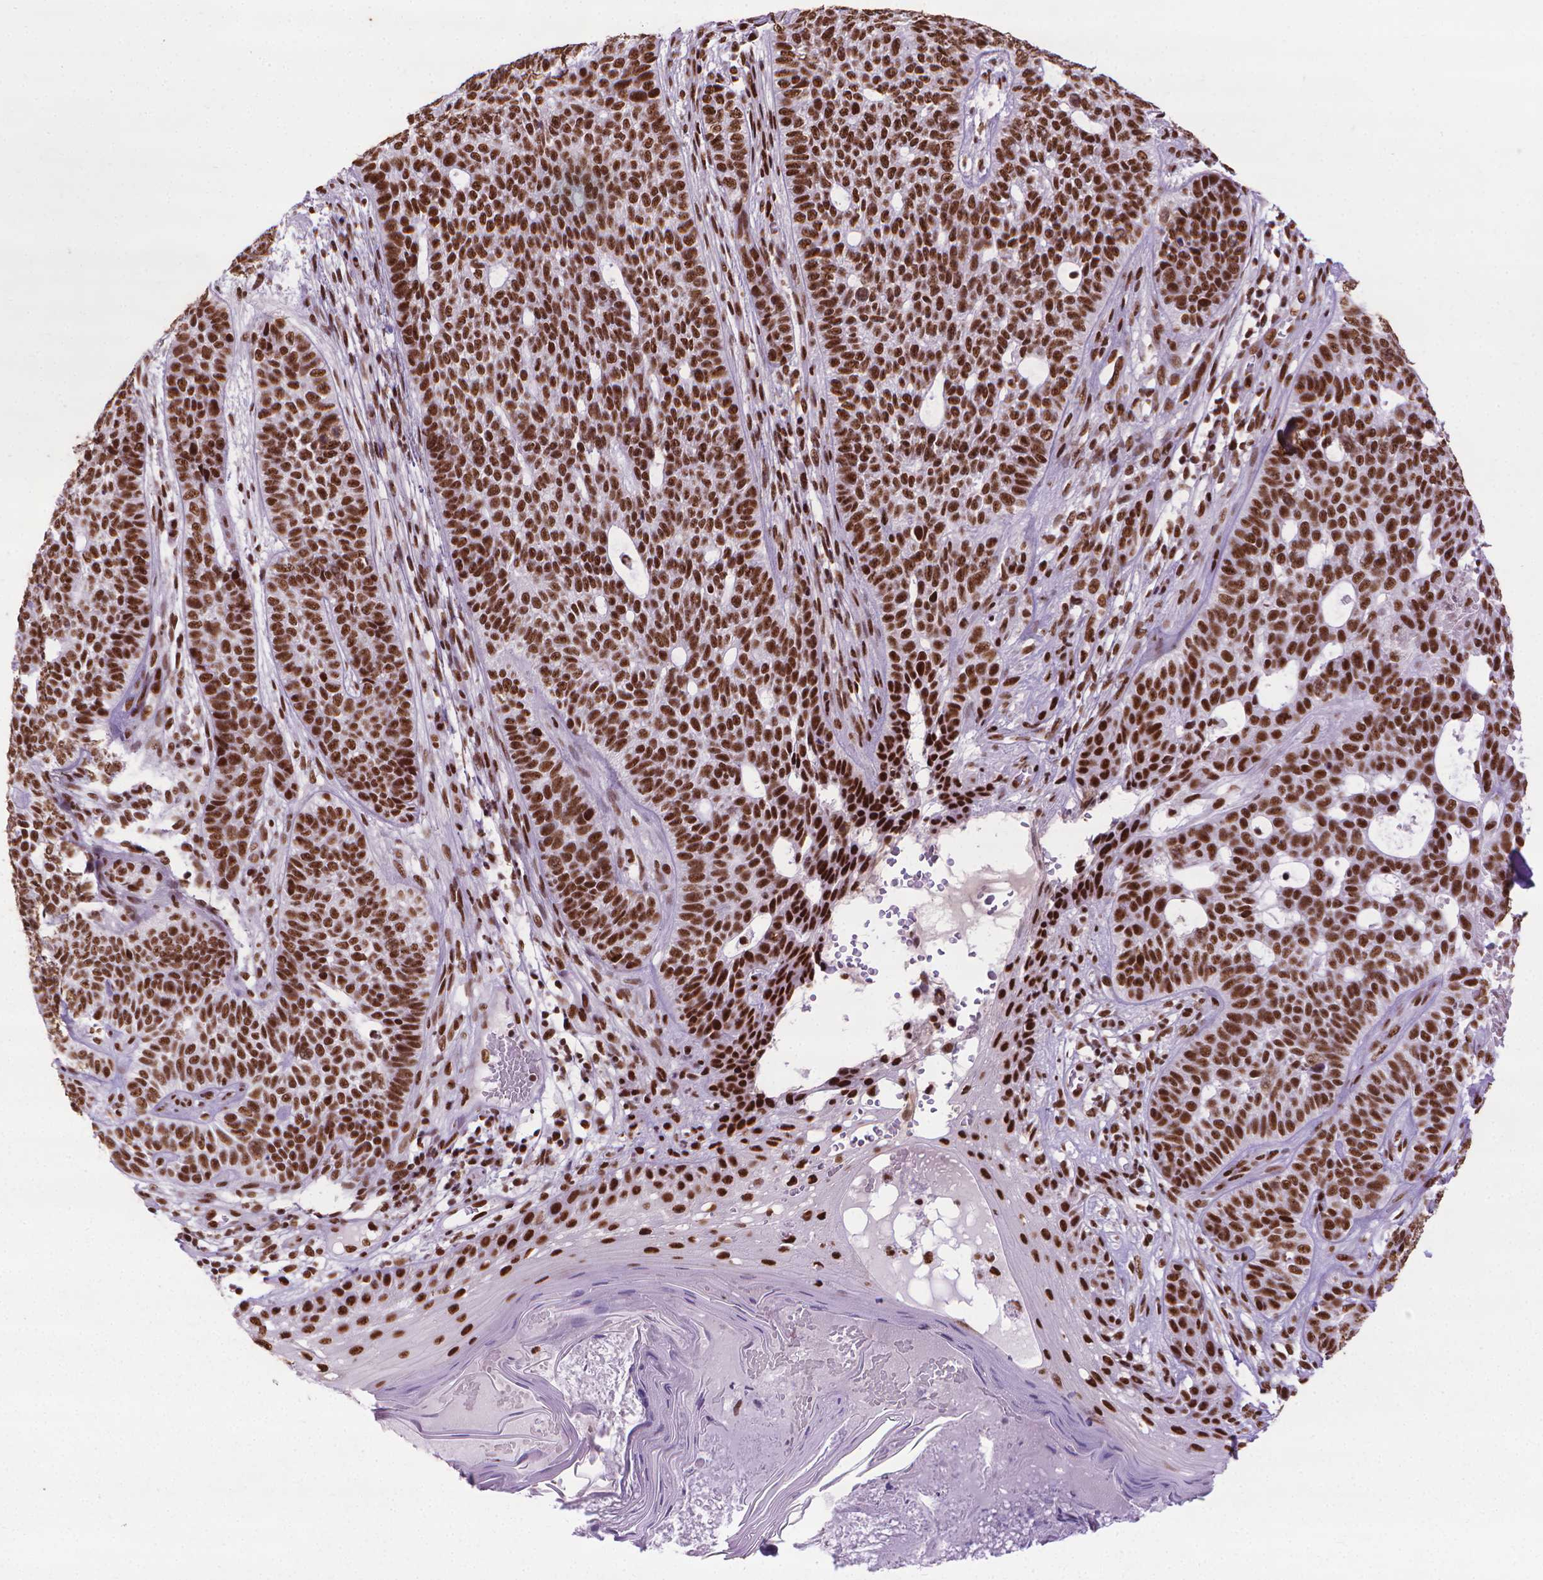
{"staining": {"intensity": "strong", "quantity": ">75%", "location": "nuclear"}, "tissue": "skin cancer", "cell_type": "Tumor cells", "image_type": "cancer", "snomed": [{"axis": "morphology", "description": "Basal cell carcinoma"}, {"axis": "topography", "description": "Skin"}], "caption": "A histopathology image showing strong nuclear expression in approximately >75% of tumor cells in skin basal cell carcinoma, as visualized by brown immunohistochemical staining.", "gene": "AKAP8", "patient": {"sex": "female", "age": 69}}